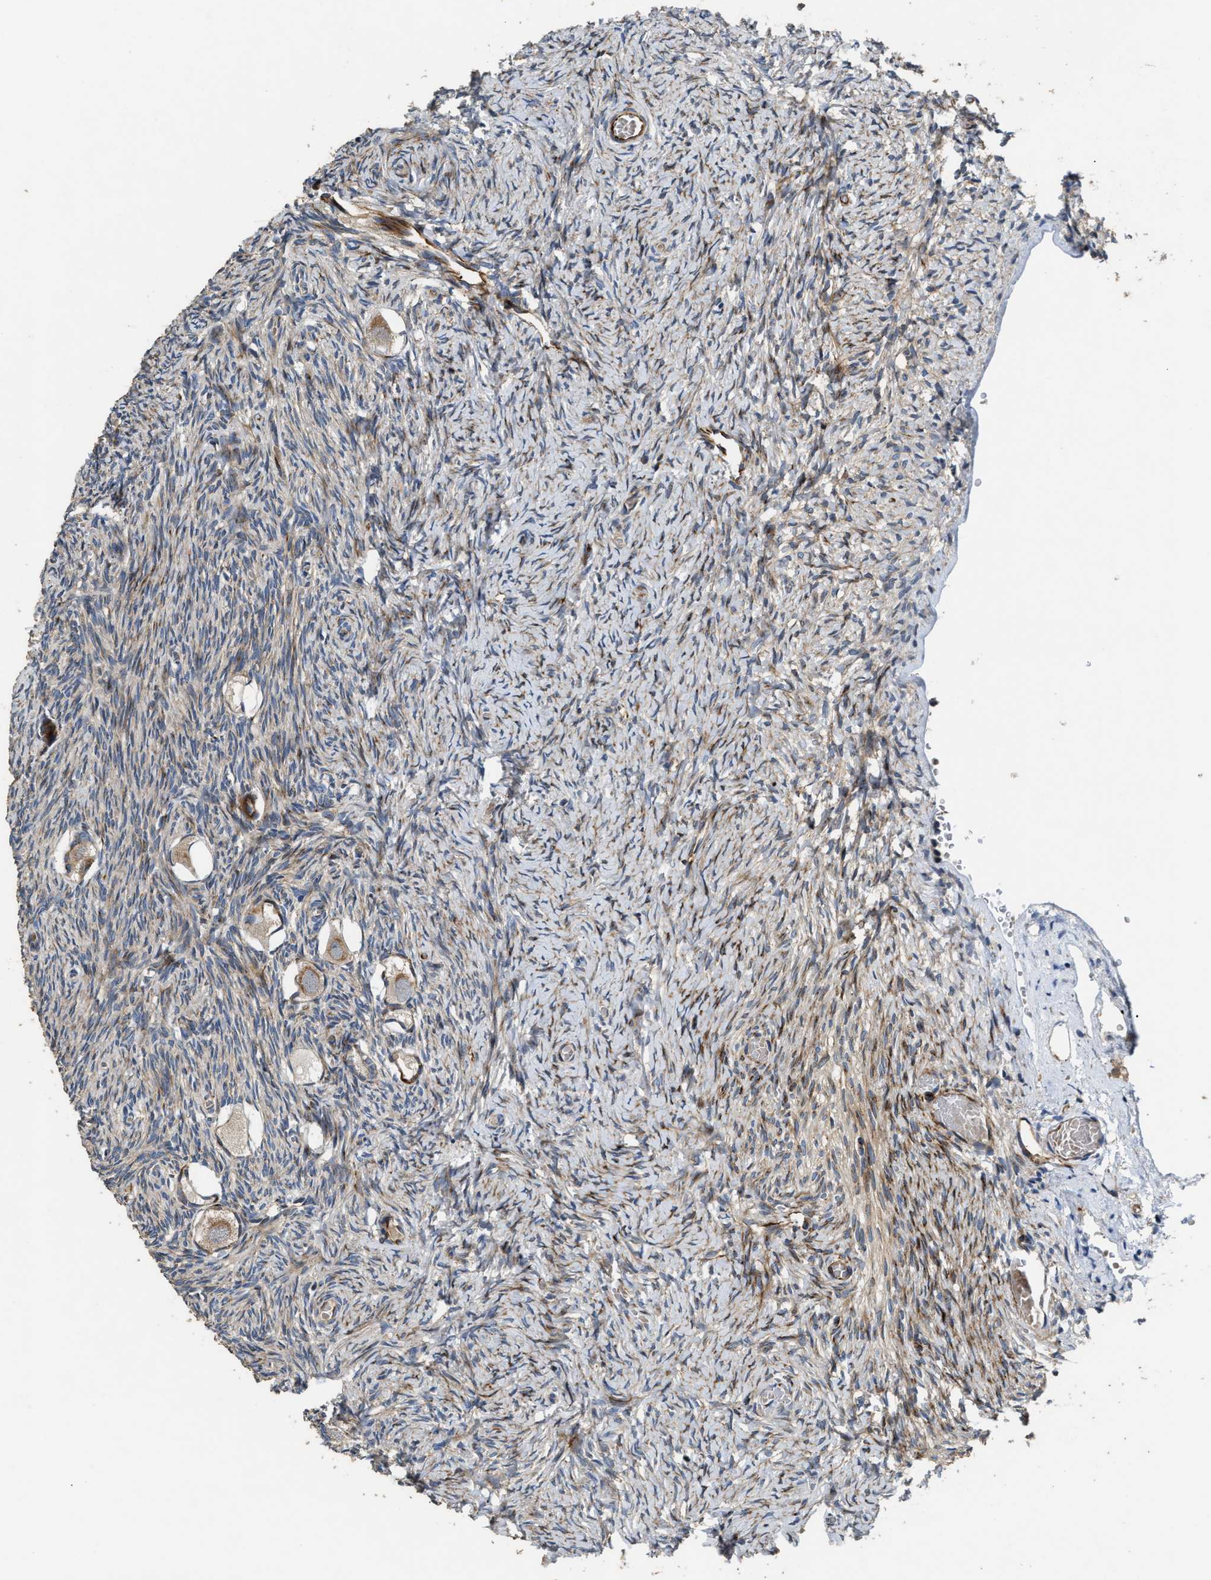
{"staining": {"intensity": "weak", "quantity": ">75%", "location": "cytoplasmic/membranous"}, "tissue": "ovary", "cell_type": "Follicle cells", "image_type": "normal", "snomed": [{"axis": "morphology", "description": "Normal tissue, NOS"}, {"axis": "topography", "description": "Ovary"}], "caption": "This histopathology image reveals benign ovary stained with immunohistochemistry to label a protein in brown. The cytoplasmic/membranous of follicle cells show weak positivity for the protein. Nuclei are counter-stained blue.", "gene": "IL17RC", "patient": {"sex": "female", "age": 27}}